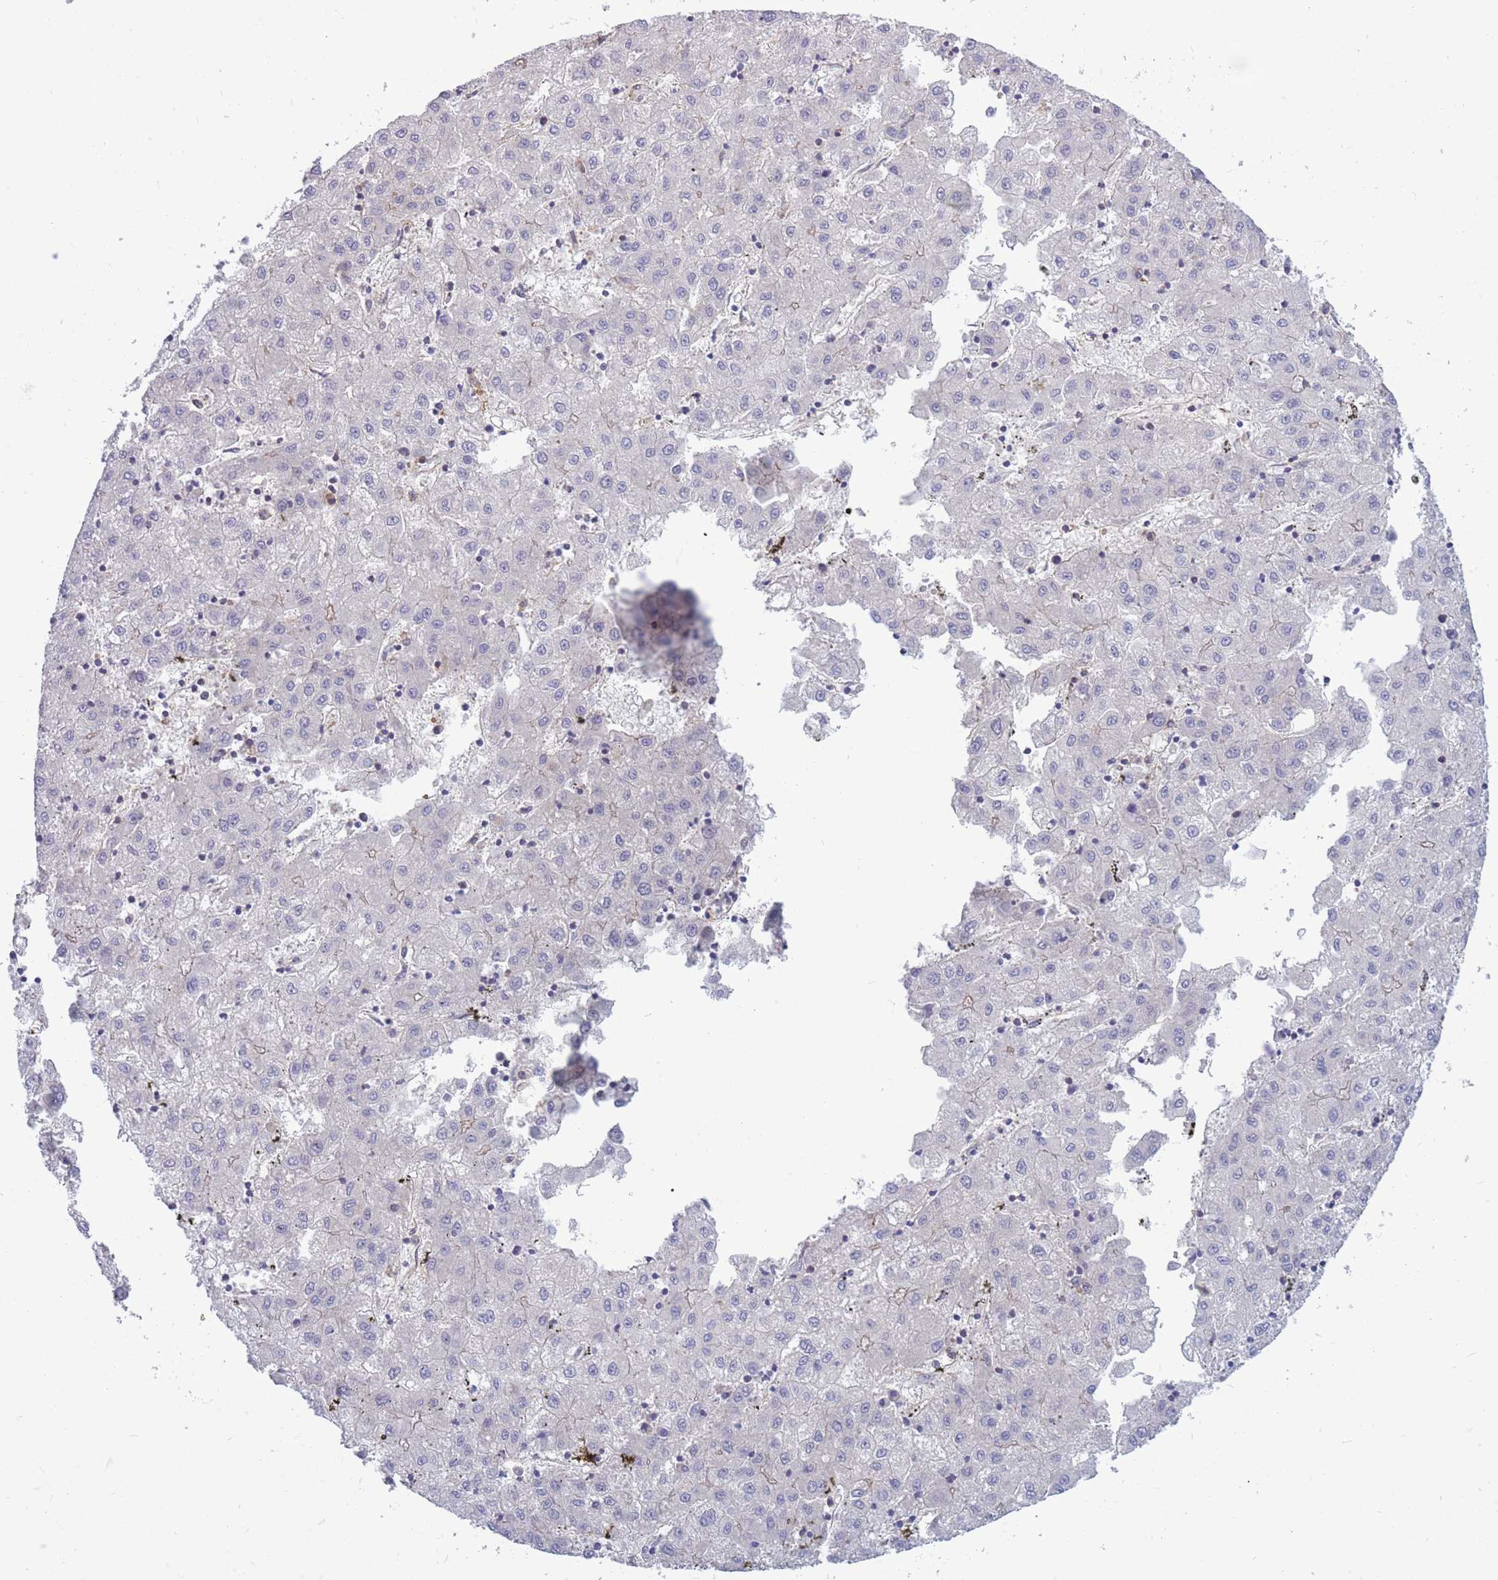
{"staining": {"intensity": "negative", "quantity": "none", "location": "none"}, "tissue": "liver cancer", "cell_type": "Tumor cells", "image_type": "cancer", "snomed": [{"axis": "morphology", "description": "Carcinoma, Hepatocellular, NOS"}, {"axis": "topography", "description": "Liver"}], "caption": "This is a histopathology image of immunohistochemistry staining of liver hepatocellular carcinoma, which shows no positivity in tumor cells.", "gene": "GGA1", "patient": {"sex": "male", "age": 72}}